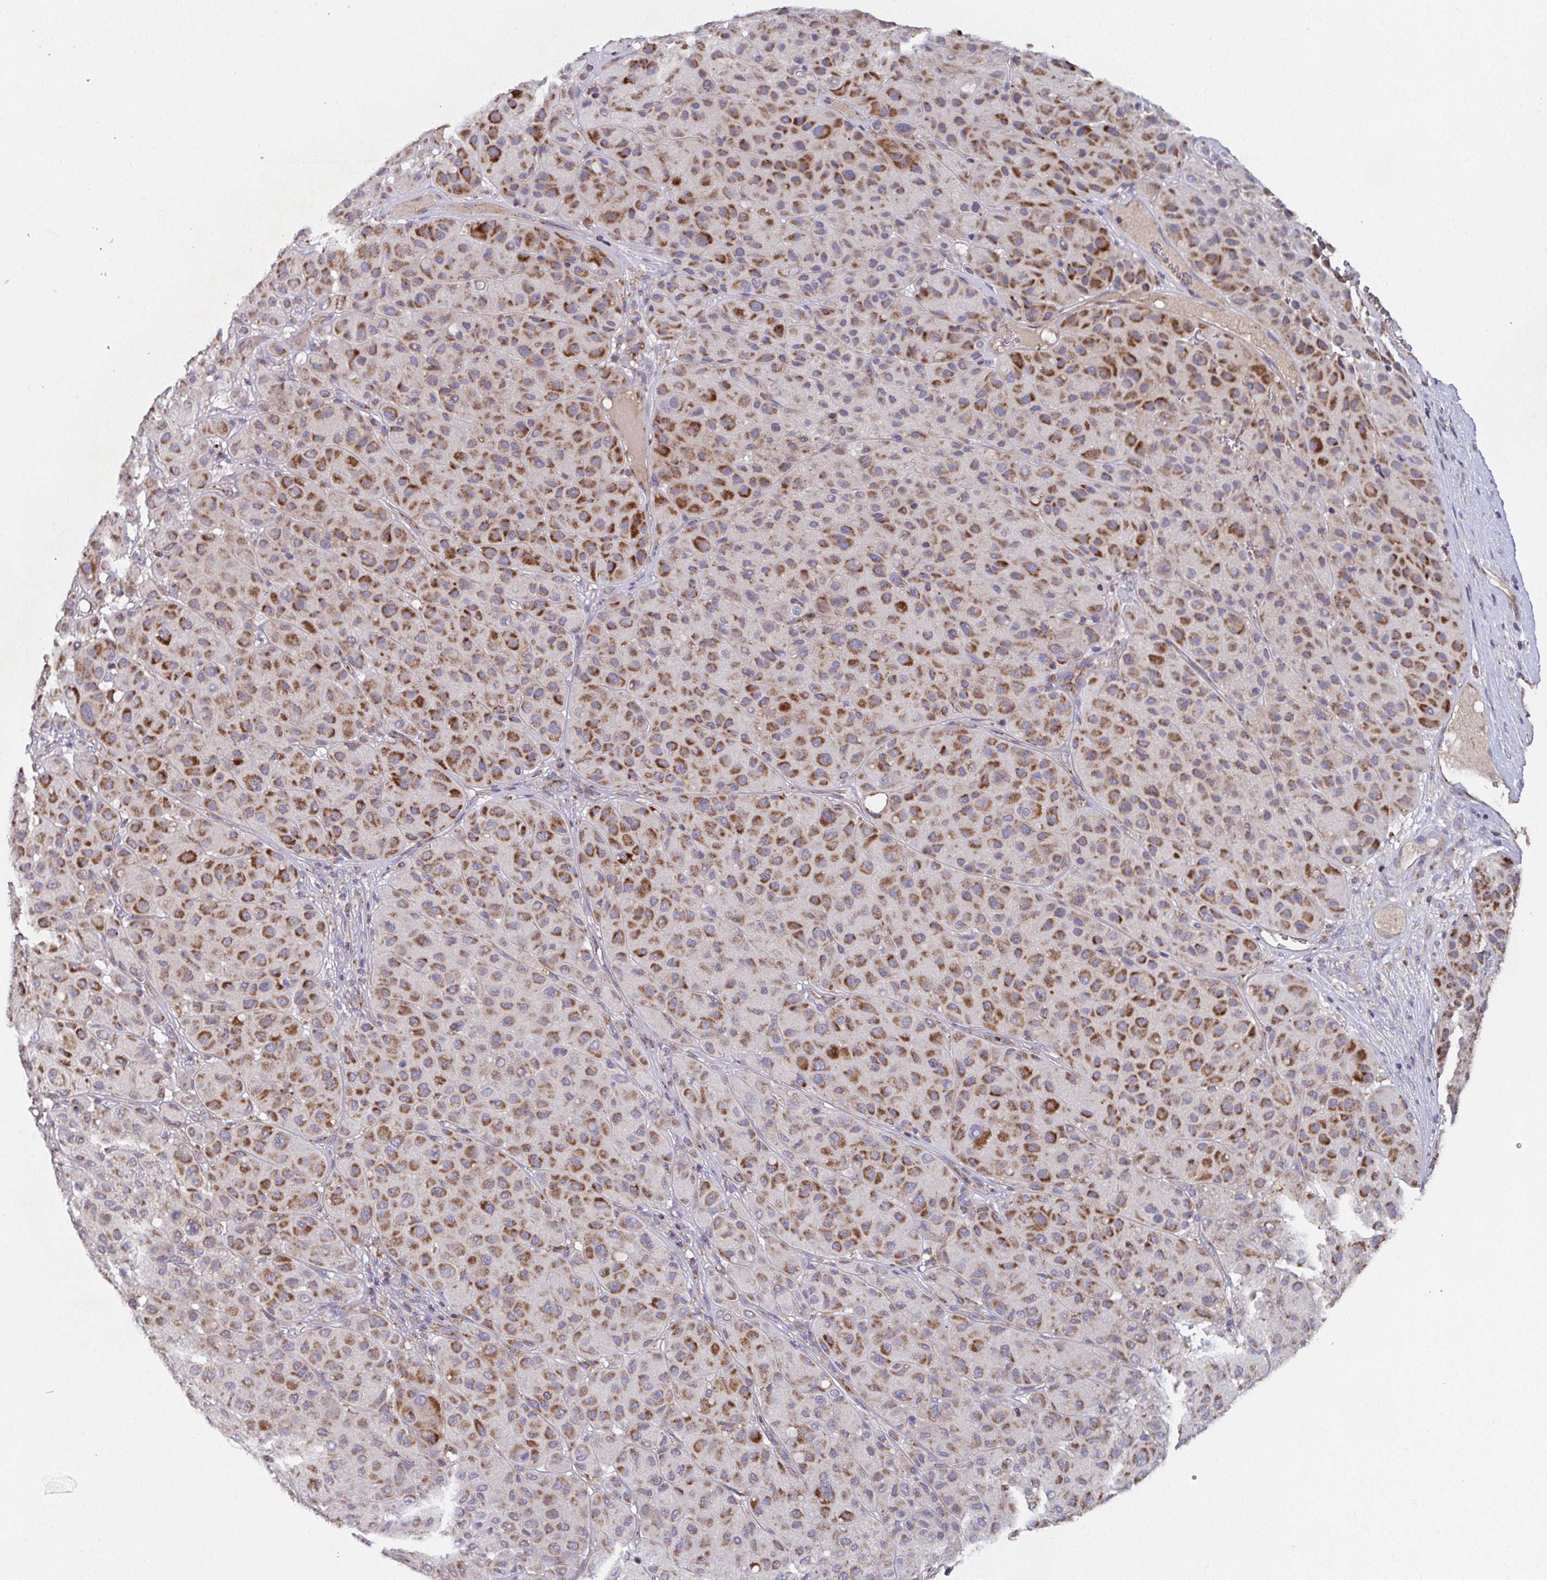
{"staining": {"intensity": "moderate", "quantity": ">75%", "location": "cytoplasmic/membranous"}, "tissue": "melanoma", "cell_type": "Tumor cells", "image_type": "cancer", "snomed": [{"axis": "morphology", "description": "Malignant melanoma, Metastatic site"}, {"axis": "topography", "description": "Smooth muscle"}], "caption": "Immunohistochemistry (IHC) photomicrograph of neoplastic tissue: human melanoma stained using immunohistochemistry (IHC) shows medium levels of moderate protein expression localized specifically in the cytoplasmic/membranous of tumor cells, appearing as a cytoplasmic/membranous brown color.", "gene": "MT-ND3", "patient": {"sex": "male", "age": 41}}